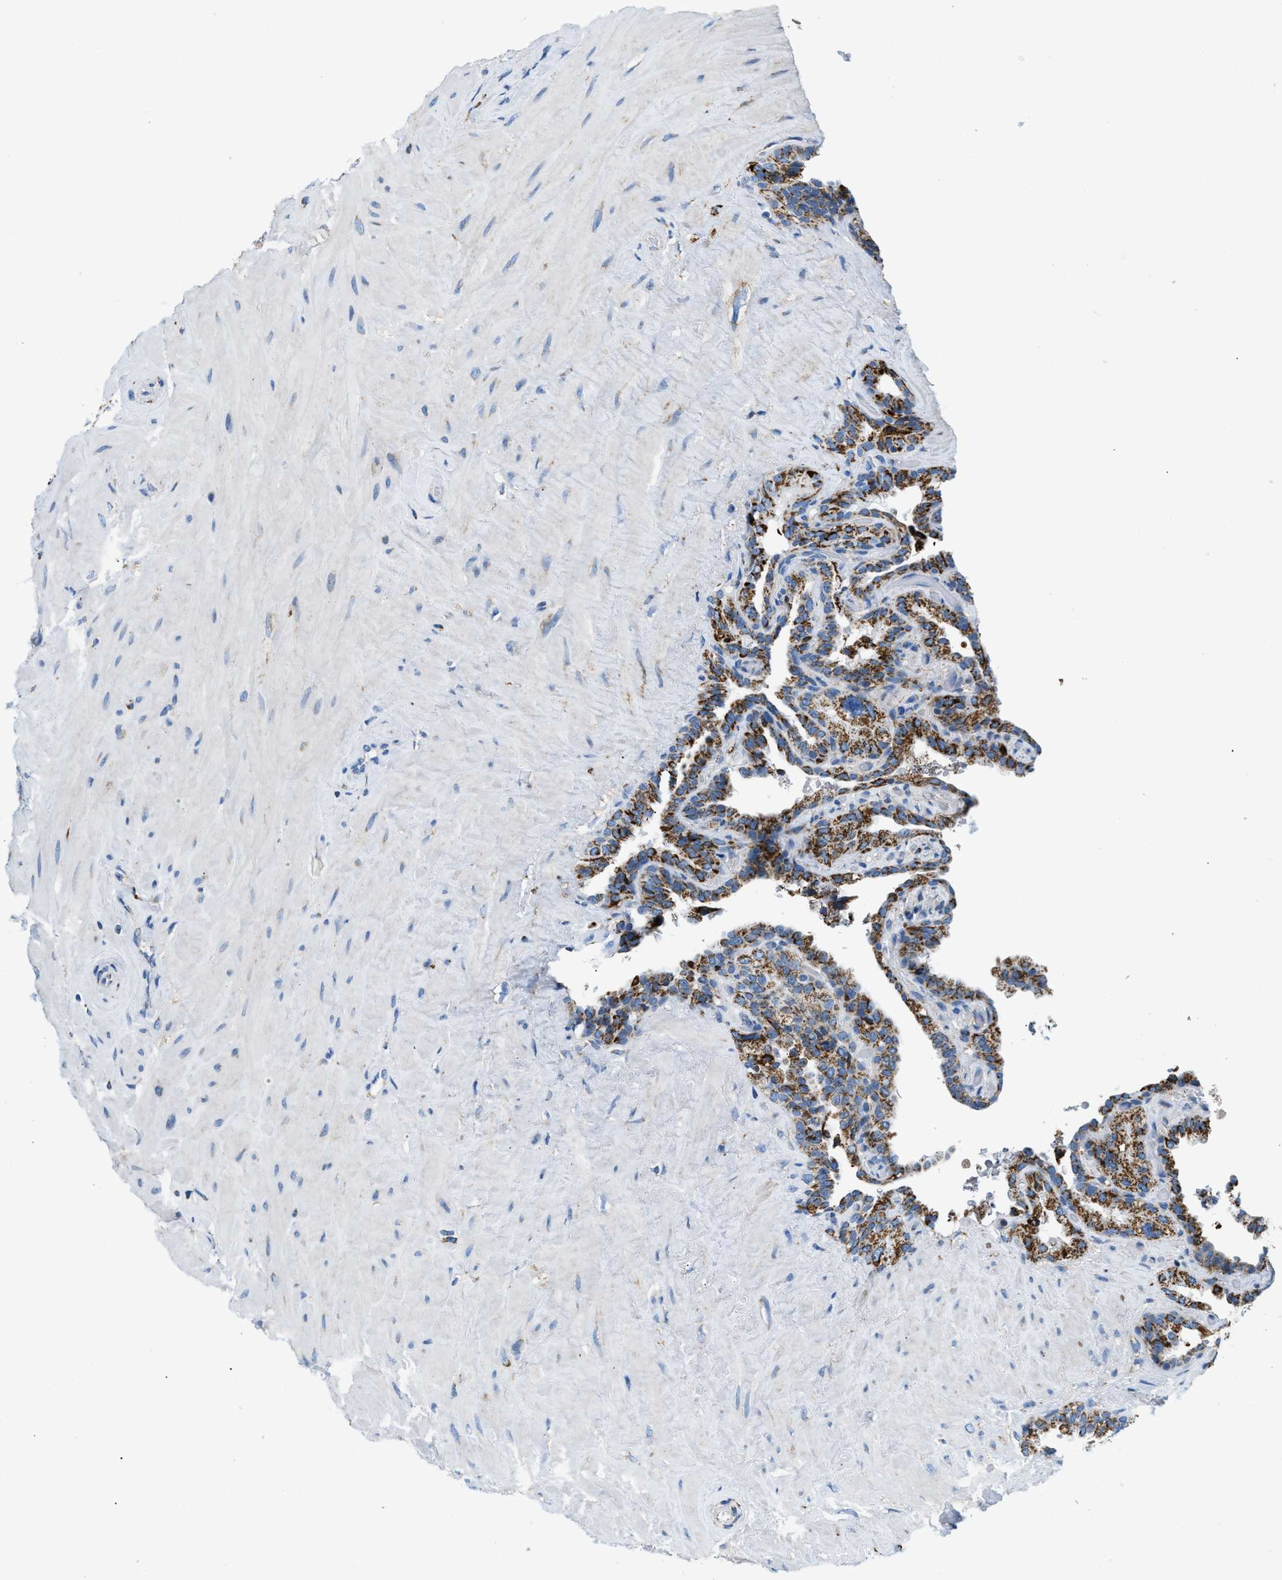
{"staining": {"intensity": "moderate", "quantity": ">75%", "location": "cytoplasmic/membranous"}, "tissue": "seminal vesicle", "cell_type": "Glandular cells", "image_type": "normal", "snomed": [{"axis": "morphology", "description": "Normal tissue, NOS"}, {"axis": "topography", "description": "Seminal veicle"}], "caption": "This photomicrograph reveals immunohistochemistry staining of normal human seminal vesicle, with medium moderate cytoplasmic/membranous staining in approximately >75% of glandular cells.", "gene": "ACADVL", "patient": {"sex": "male", "age": 68}}